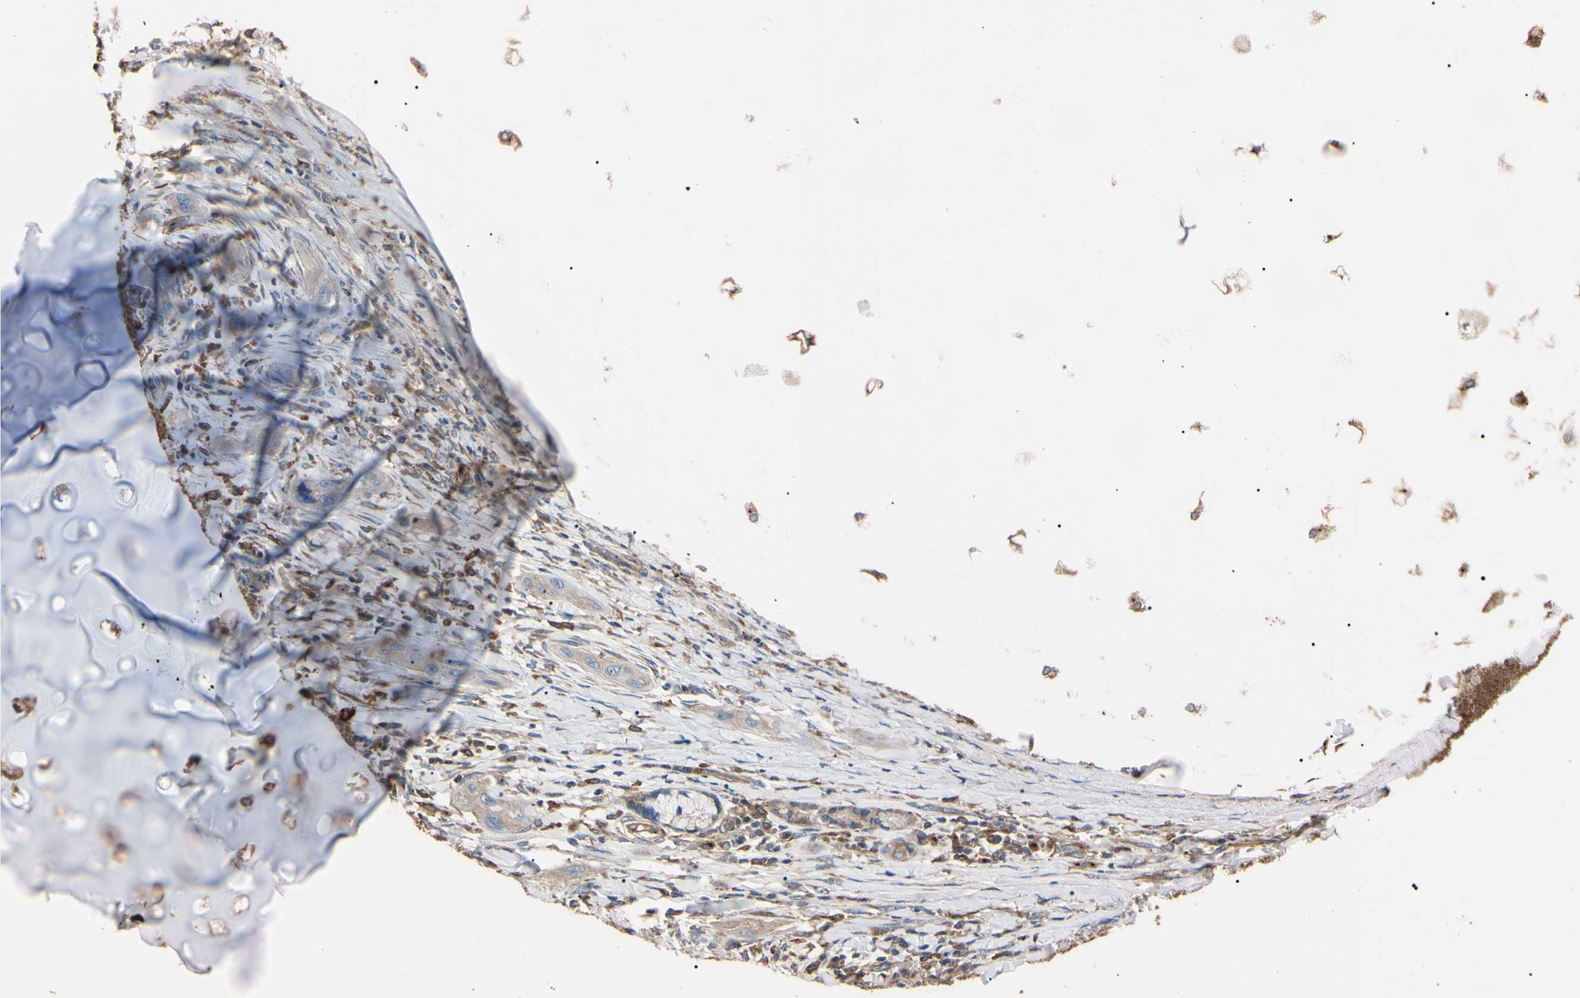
{"staining": {"intensity": "weak", "quantity": ">75%", "location": "cytoplasmic/membranous"}, "tissue": "lung cancer", "cell_type": "Tumor cells", "image_type": "cancer", "snomed": [{"axis": "morphology", "description": "Squamous cell carcinoma, NOS"}, {"axis": "topography", "description": "Lung"}], "caption": "Immunohistochemistry of squamous cell carcinoma (lung) exhibits low levels of weak cytoplasmic/membranous expression in about >75% of tumor cells.", "gene": "PRKACA", "patient": {"sex": "female", "age": 47}}